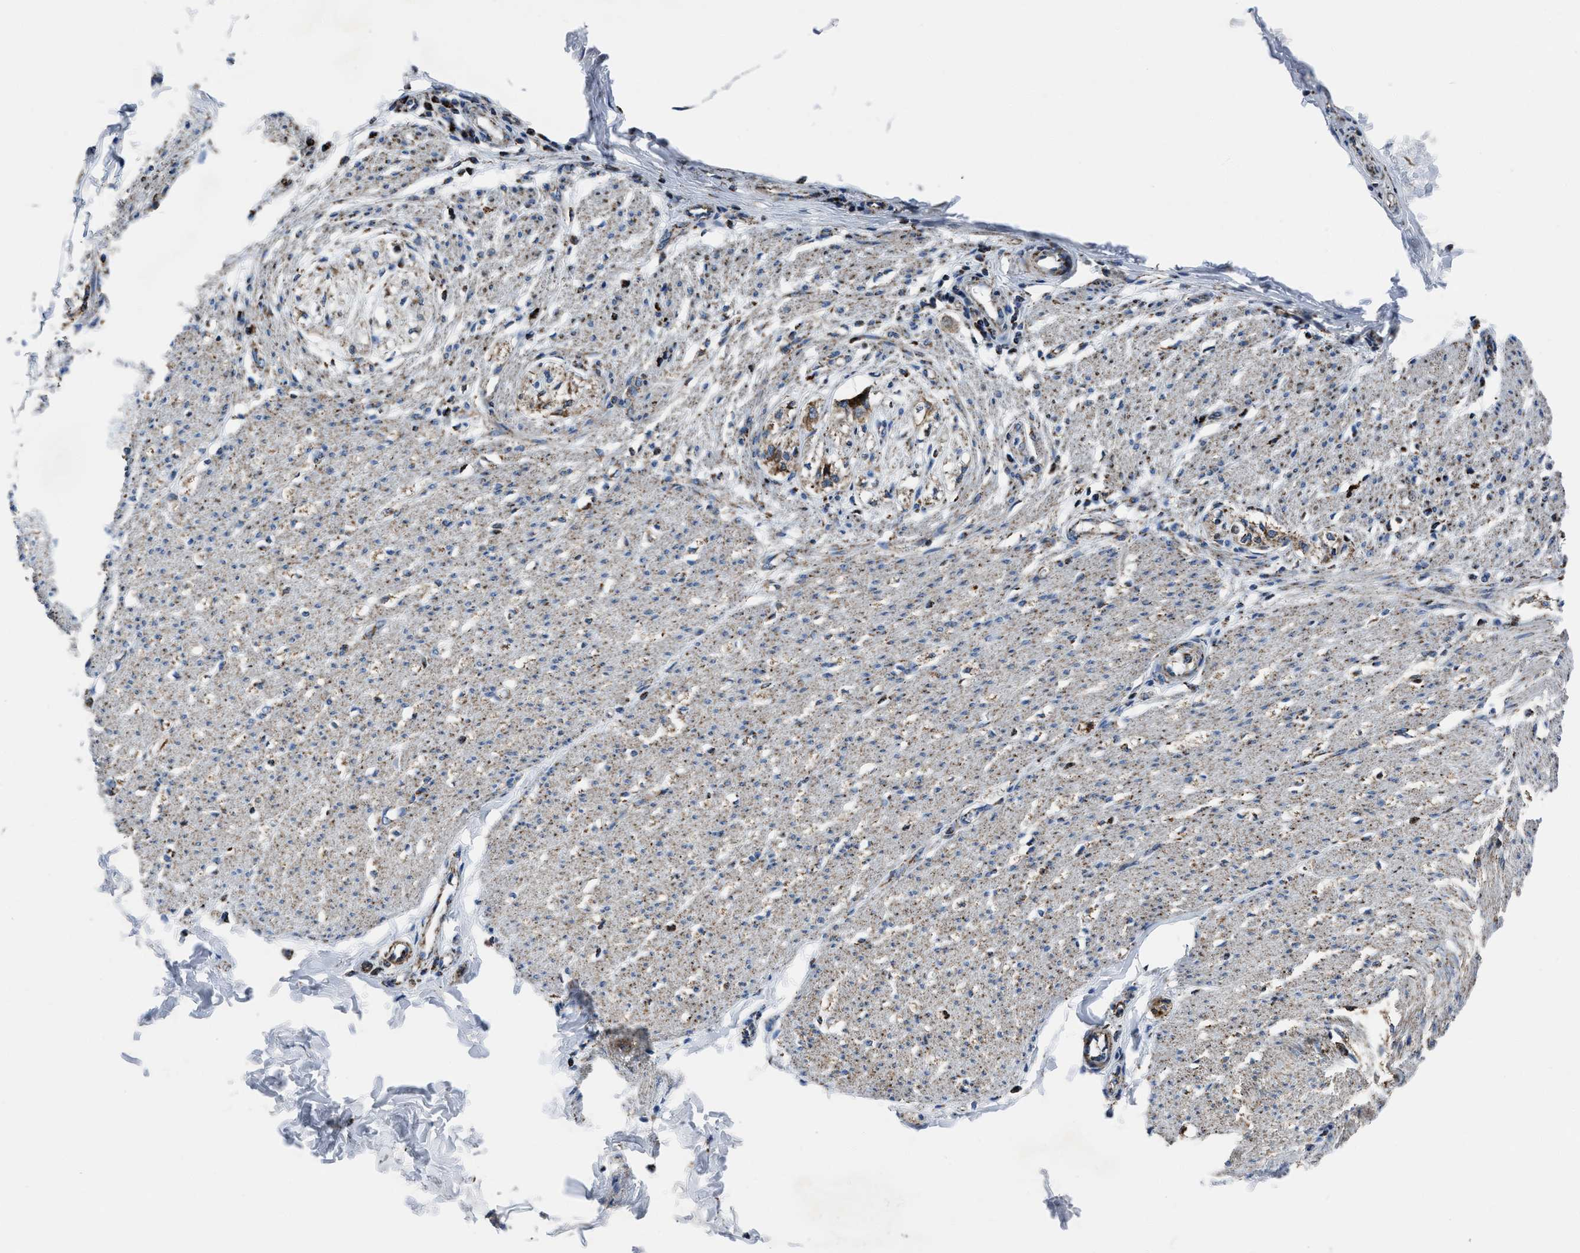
{"staining": {"intensity": "moderate", "quantity": ">75%", "location": "cytoplasmic/membranous"}, "tissue": "smooth muscle", "cell_type": "Smooth muscle cells", "image_type": "normal", "snomed": [{"axis": "morphology", "description": "Normal tissue, NOS"}, {"axis": "morphology", "description": "Adenocarcinoma, NOS"}, {"axis": "topography", "description": "Colon"}, {"axis": "topography", "description": "Peripheral nerve tissue"}], "caption": "Protein analysis of unremarkable smooth muscle shows moderate cytoplasmic/membranous expression in approximately >75% of smooth muscle cells.", "gene": "NSD3", "patient": {"sex": "male", "age": 14}}